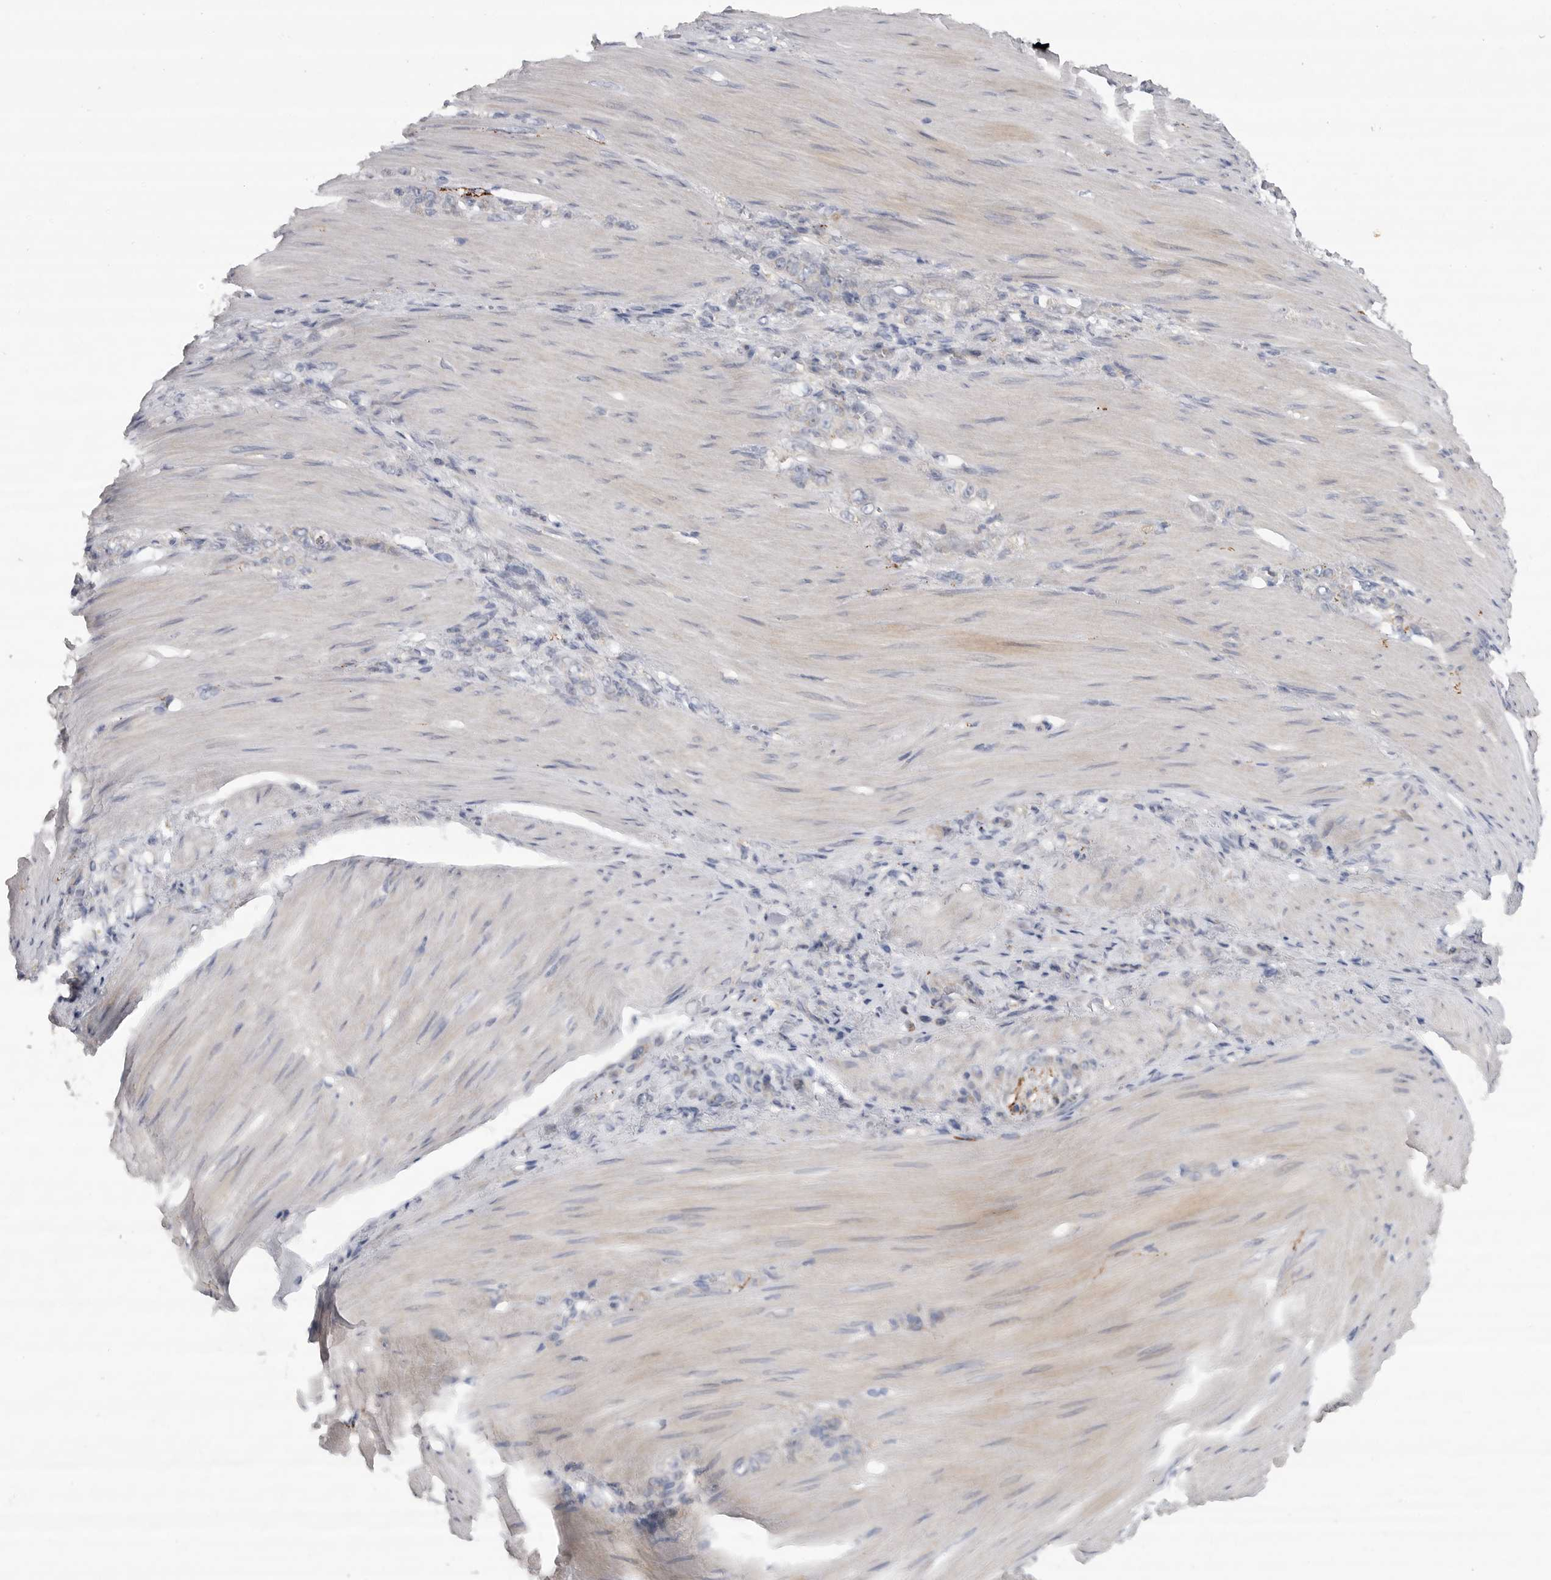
{"staining": {"intensity": "negative", "quantity": "none", "location": "none"}, "tissue": "stomach cancer", "cell_type": "Tumor cells", "image_type": "cancer", "snomed": [{"axis": "morphology", "description": "Normal tissue, NOS"}, {"axis": "morphology", "description": "Adenocarcinoma, NOS"}, {"axis": "topography", "description": "Stomach"}], "caption": "Human adenocarcinoma (stomach) stained for a protein using IHC shows no positivity in tumor cells.", "gene": "EDEM3", "patient": {"sex": "male", "age": 82}}